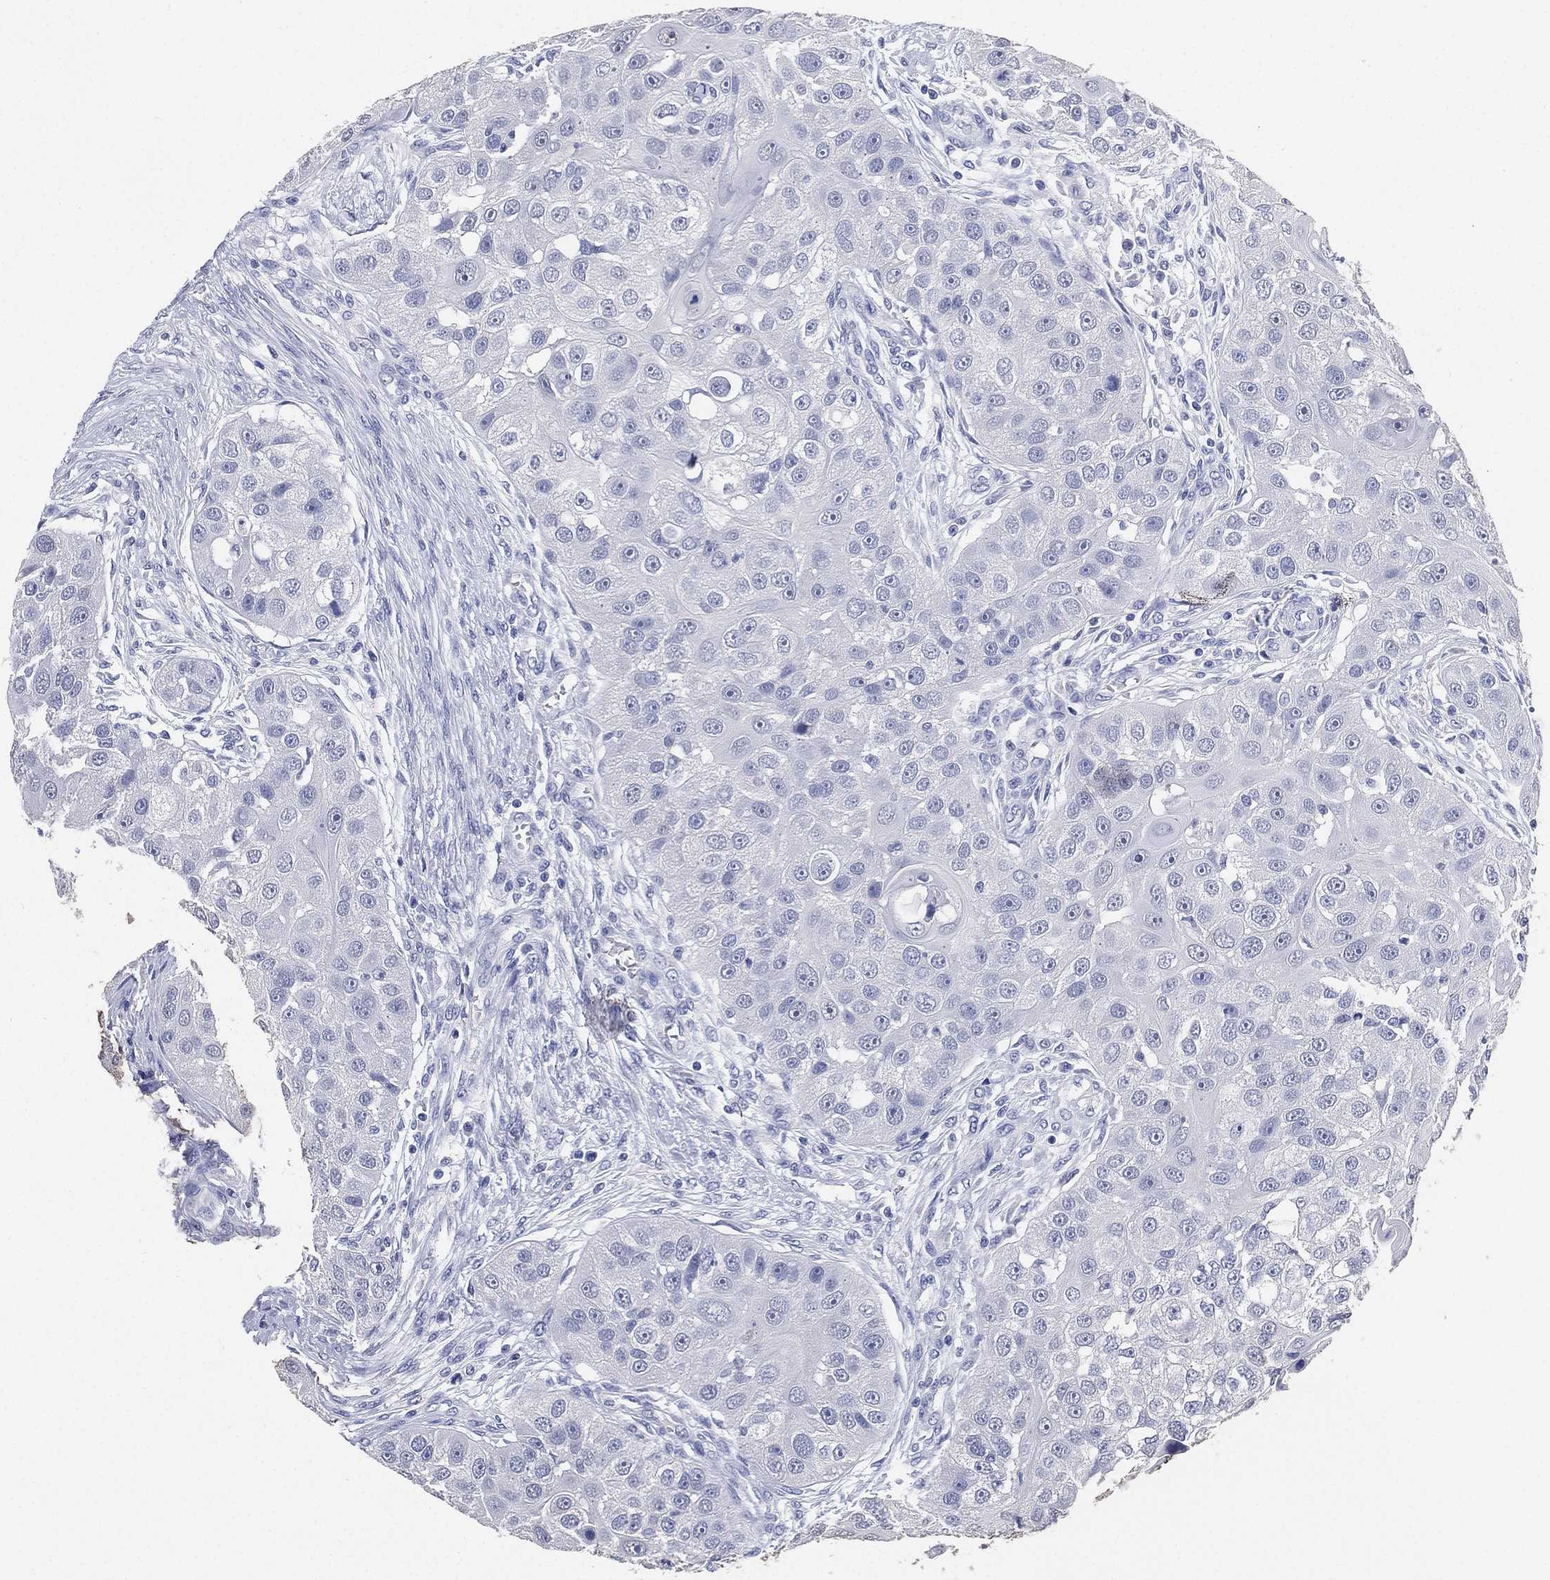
{"staining": {"intensity": "negative", "quantity": "none", "location": "none"}, "tissue": "head and neck cancer", "cell_type": "Tumor cells", "image_type": "cancer", "snomed": [{"axis": "morphology", "description": "Normal tissue, NOS"}, {"axis": "morphology", "description": "Squamous cell carcinoma, NOS"}, {"axis": "topography", "description": "Skeletal muscle"}, {"axis": "topography", "description": "Head-Neck"}], "caption": "Immunohistochemistry of squamous cell carcinoma (head and neck) shows no staining in tumor cells.", "gene": "IYD", "patient": {"sex": "male", "age": 51}}